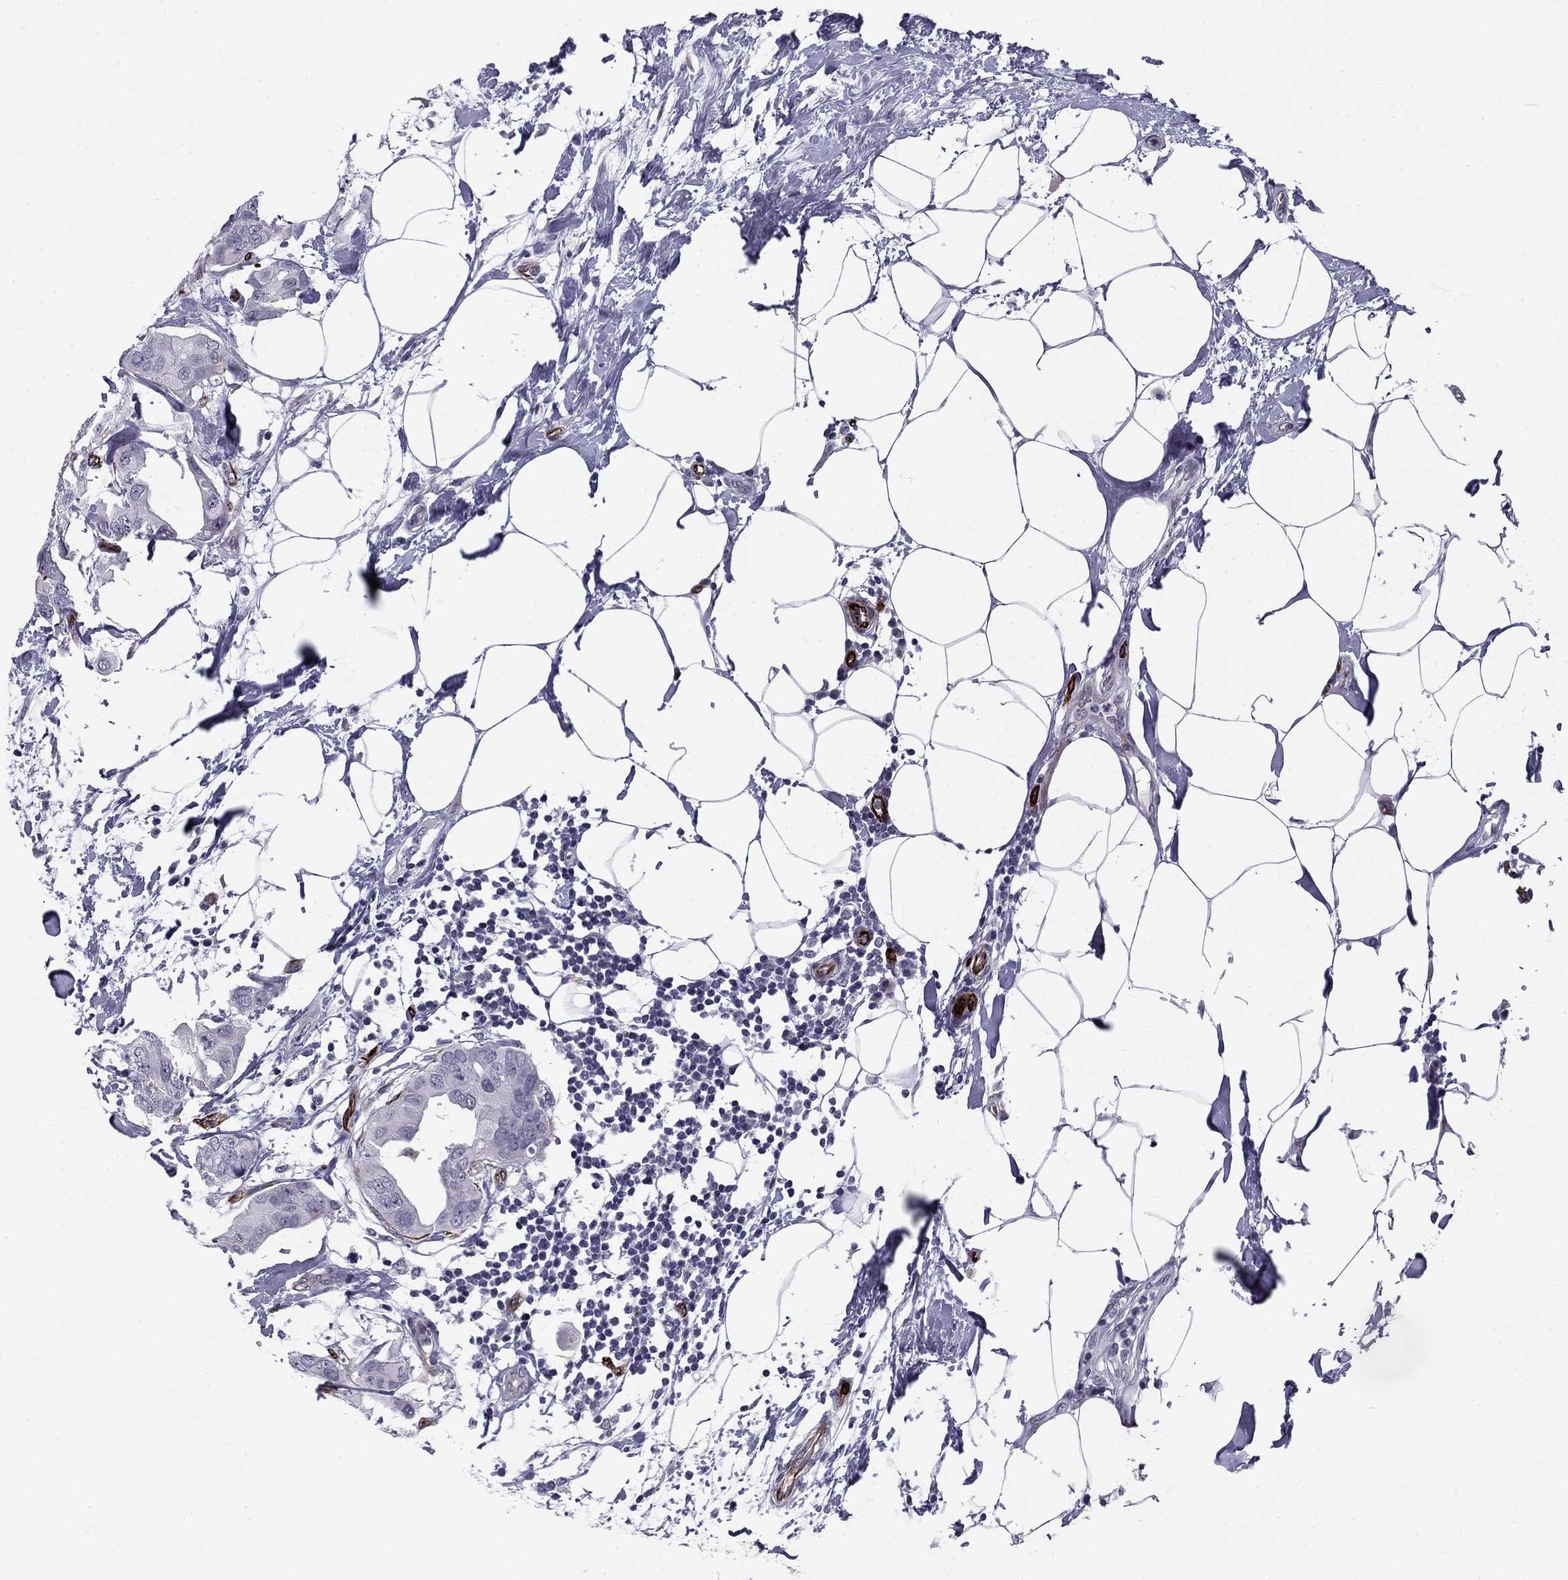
{"staining": {"intensity": "negative", "quantity": "none", "location": "none"}, "tissue": "breast cancer", "cell_type": "Tumor cells", "image_type": "cancer", "snomed": [{"axis": "morphology", "description": "Normal tissue, NOS"}, {"axis": "morphology", "description": "Duct carcinoma"}, {"axis": "topography", "description": "Breast"}], "caption": "Histopathology image shows no protein expression in tumor cells of breast cancer tissue. (Immunohistochemistry, brightfield microscopy, high magnification).", "gene": "ANKS4B", "patient": {"sex": "female", "age": 40}}